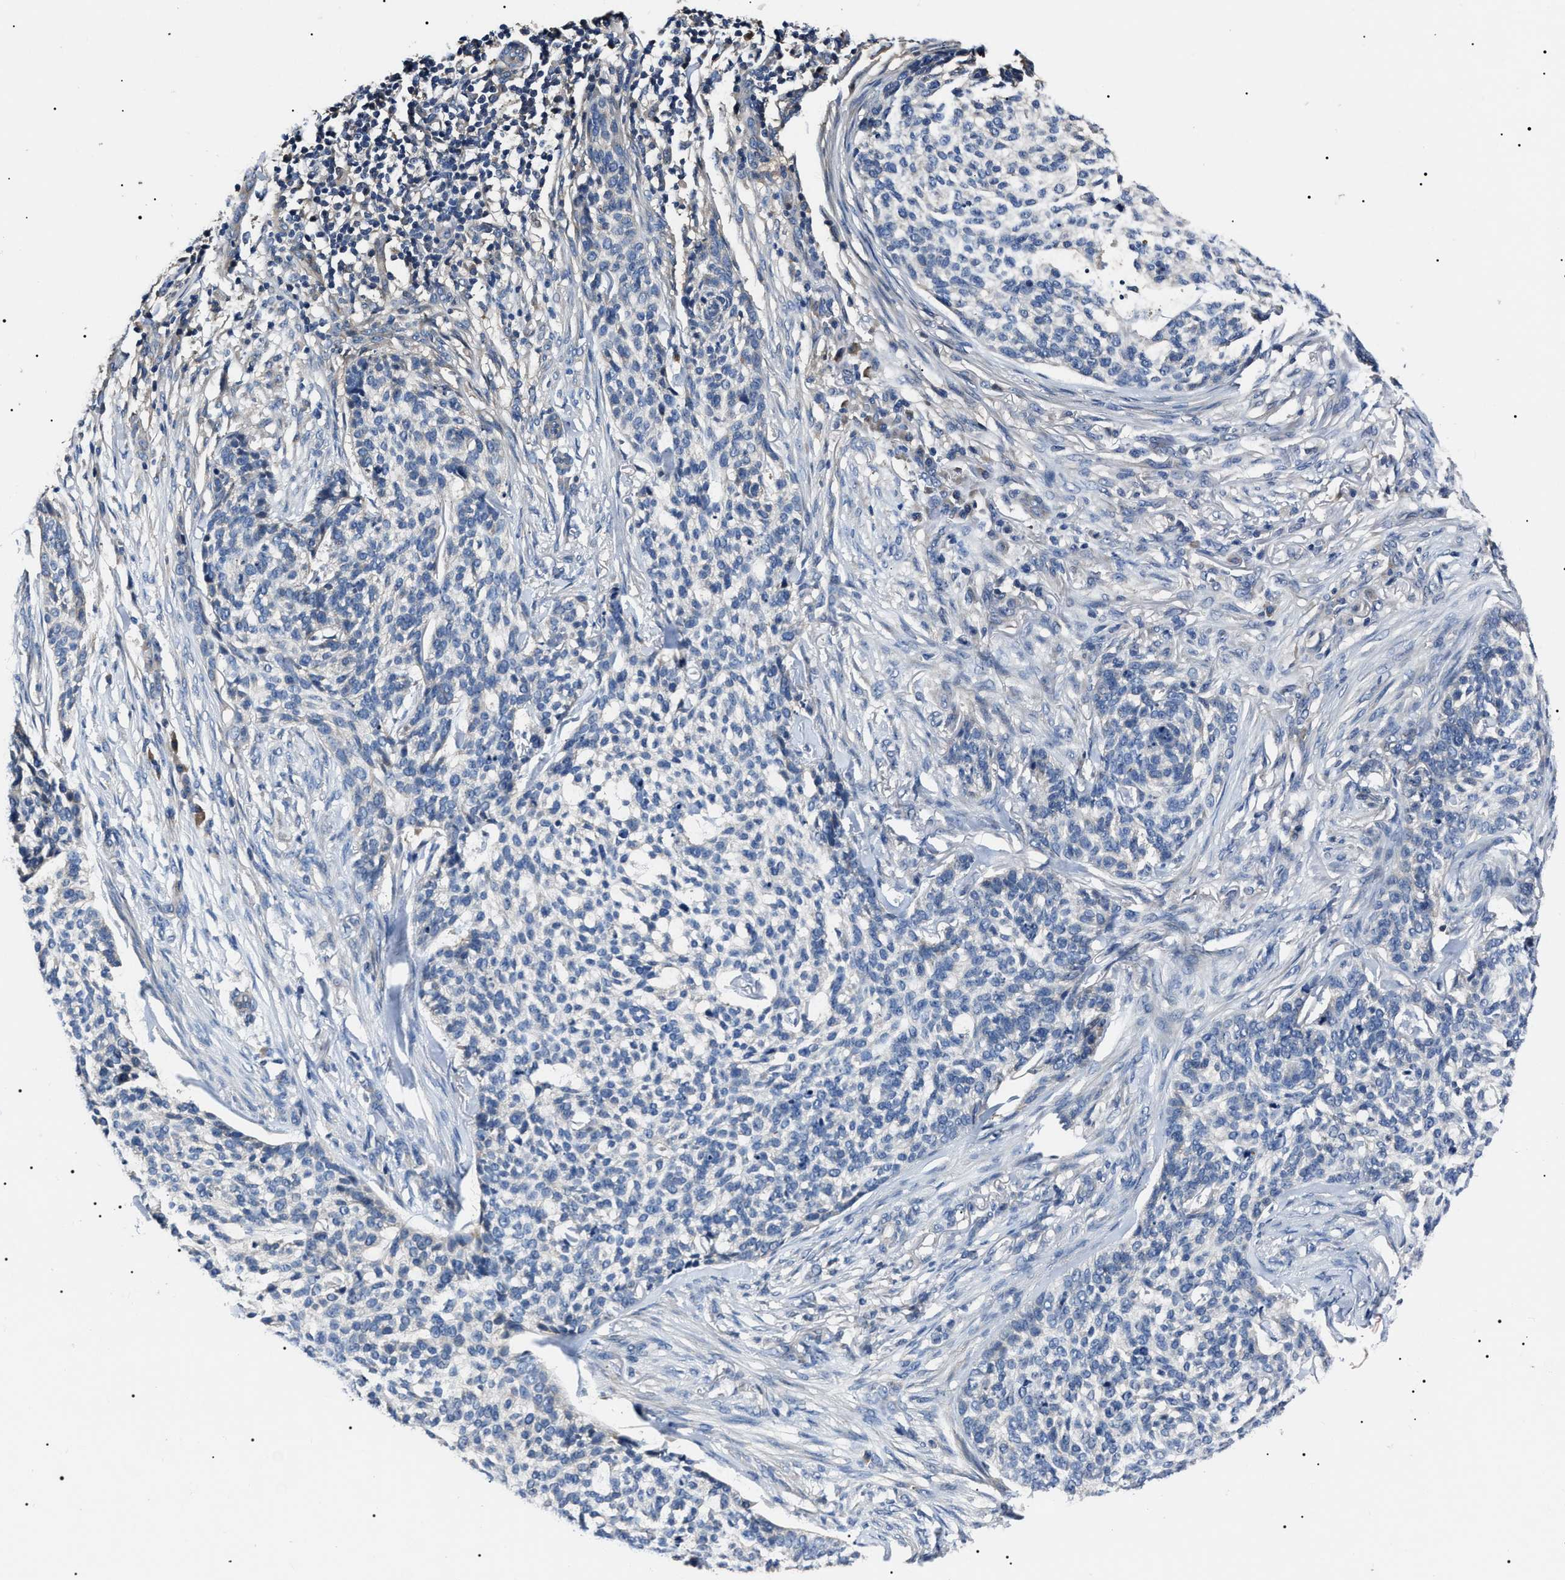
{"staining": {"intensity": "negative", "quantity": "none", "location": "none"}, "tissue": "skin cancer", "cell_type": "Tumor cells", "image_type": "cancer", "snomed": [{"axis": "morphology", "description": "Basal cell carcinoma"}, {"axis": "topography", "description": "Skin"}], "caption": "Image shows no significant protein staining in tumor cells of skin cancer (basal cell carcinoma).", "gene": "IFT81", "patient": {"sex": "female", "age": 64}}